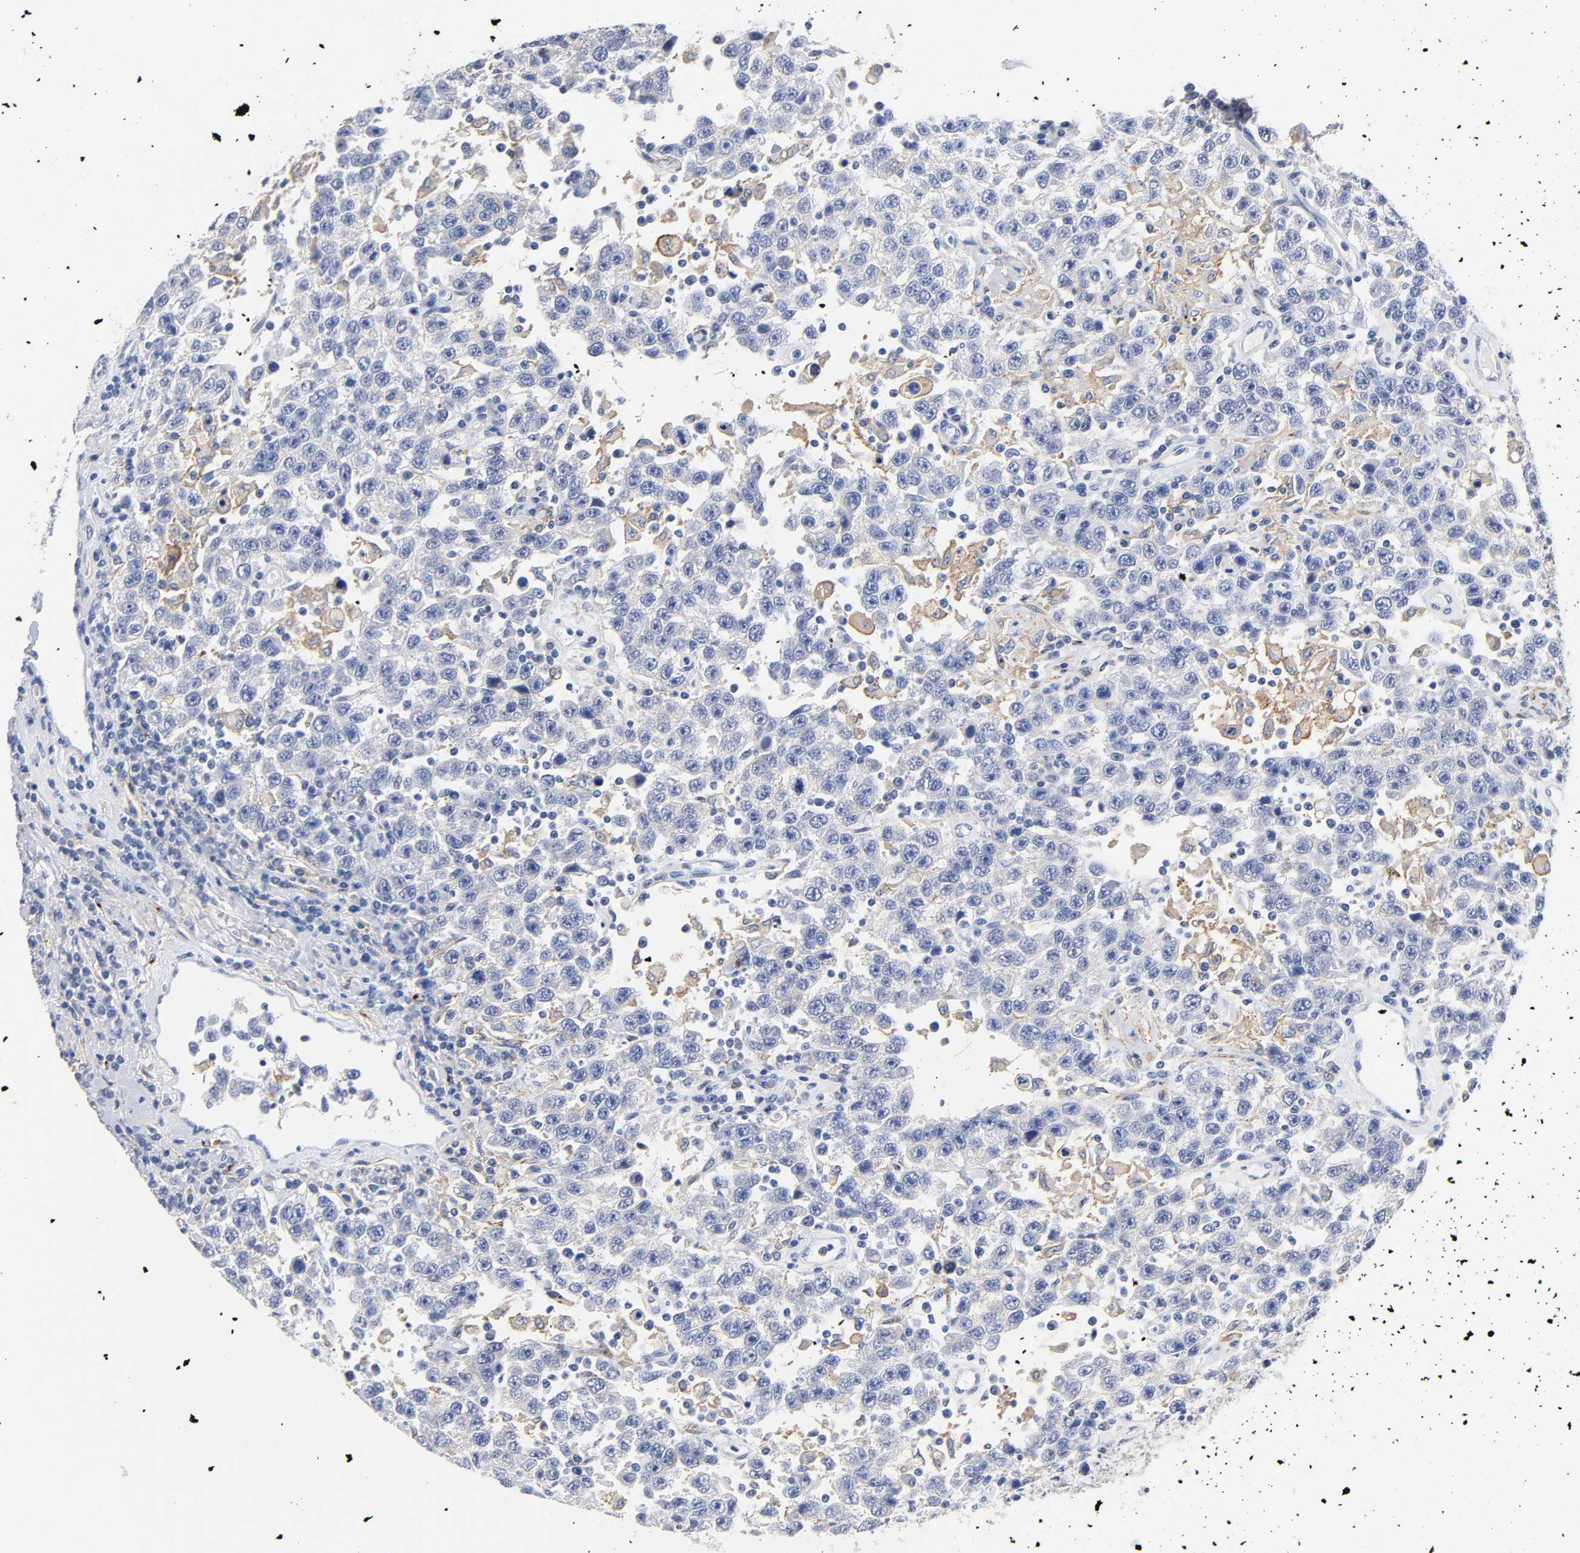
{"staining": {"intensity": "negative", "quantity": "none", "location": "none"}, "tissue": "testis cancer", "cell_type": "Tumor cells", "image_type": "cancer", "snomed": [{"axis": "morphology", "description": "Seminoma, NOS"}, {"axis": "topography", "description": "Testis"}], "caption": "Immunohistochemistry (IHC) histopathology image of neoplastic tissue: human testis cancer stained with DAB (3,3'-diaminobenzidine) shows no significant protein expression in tumor cells. (Stains: DAB immunohistochemistry (IHC) with hematoxylin counter stain, Microscopy: brightfield microscopy at high magnification).", "gene": "LRP1", "patient": {"sex": "male", "age": 41}}